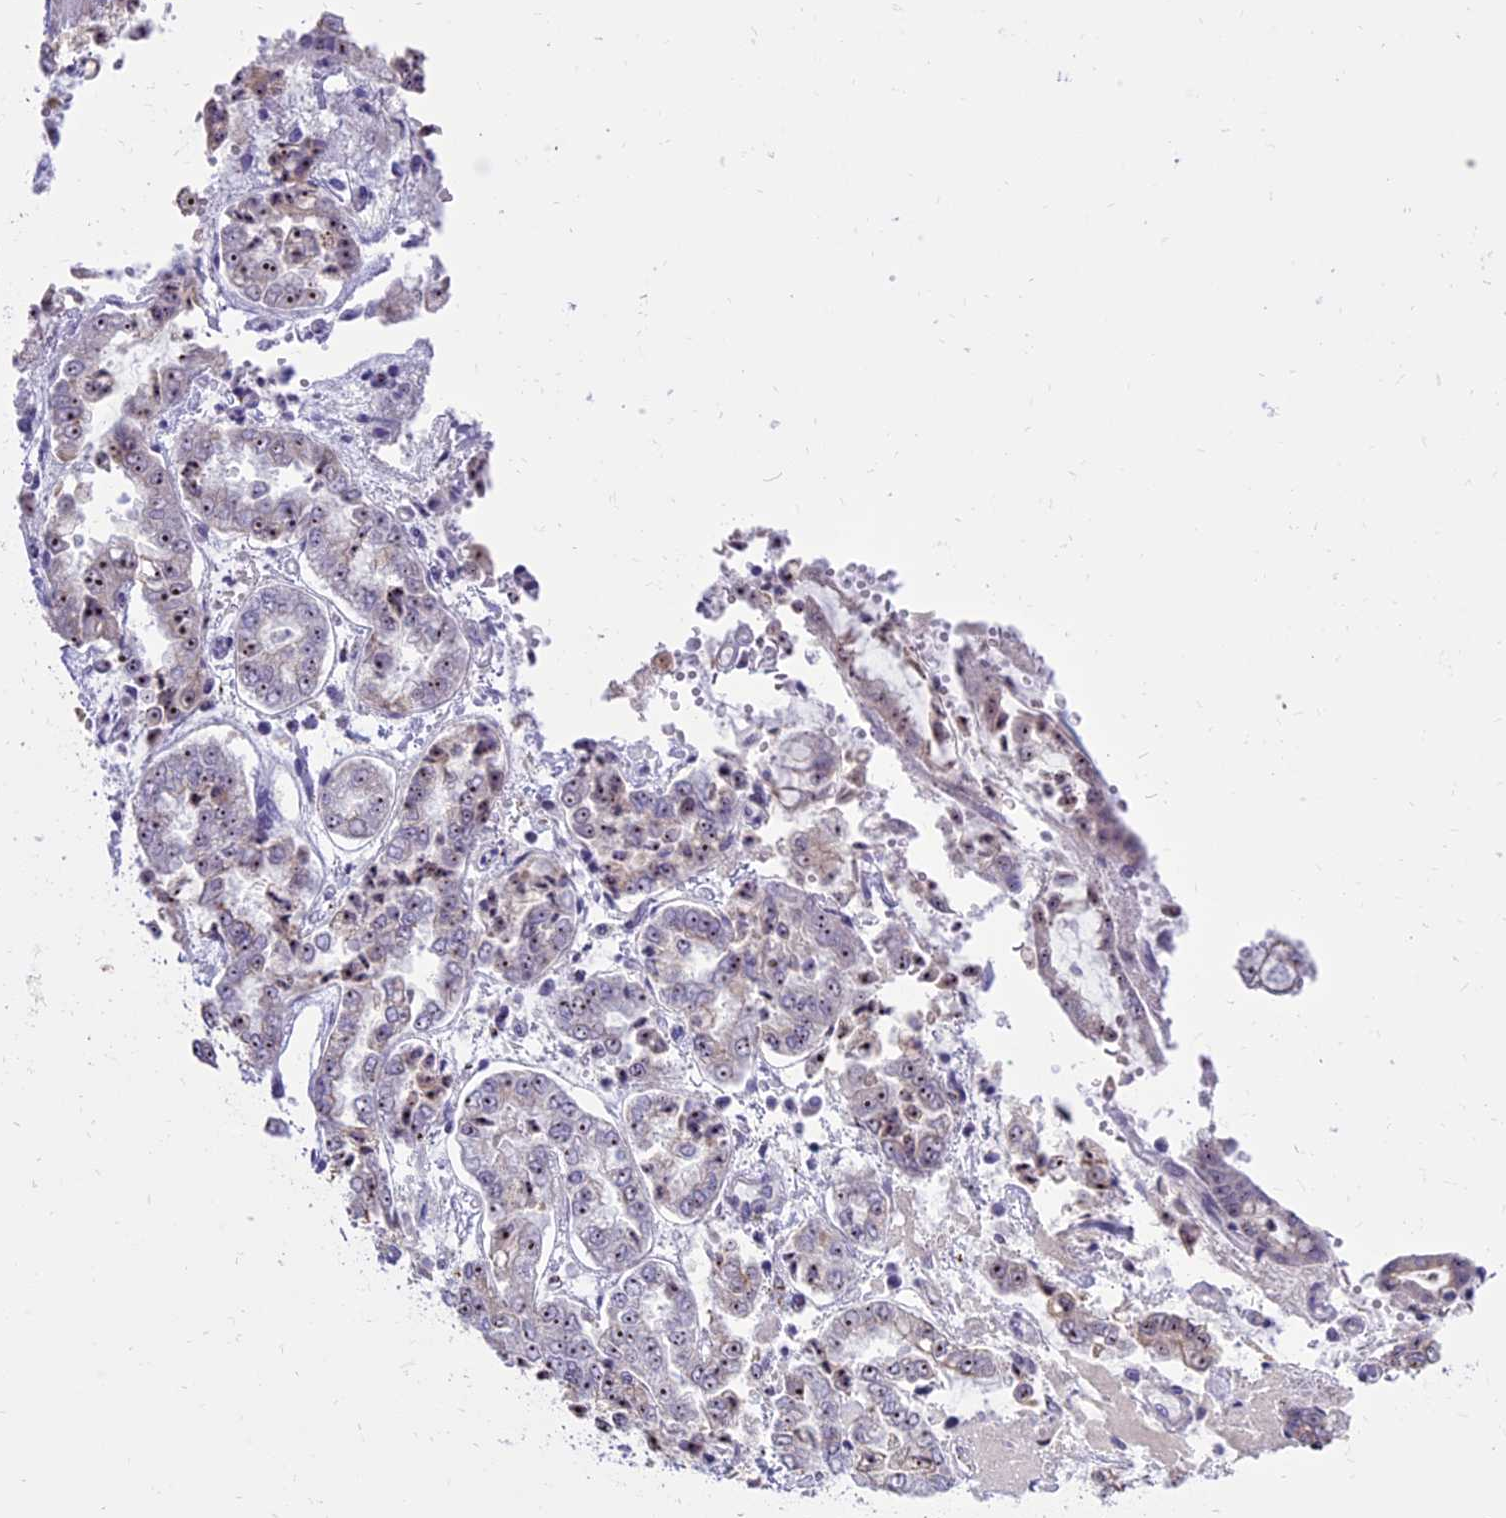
{"staining": {"intensity": "moderate", "quantity": "25%-75%", "location": "nuclear"}, "tissue": "stomach cancer", "cell_type": "Tumor cells", "image_type": "cancer", "snomed": [{"axis": "morphology", "description": "Adenocarcinoma, NOS"}, {"axis": "topography", "description": "Stomach"}], "caption": "Immunohistochemical staining of adenocarcinoma (stomach) exhibits medium levels of moderate nuclear protein staining in about 25%-75% of tumor cells.", "gene": "TBL3", "patient": {"sex": "male", "age": 76}}